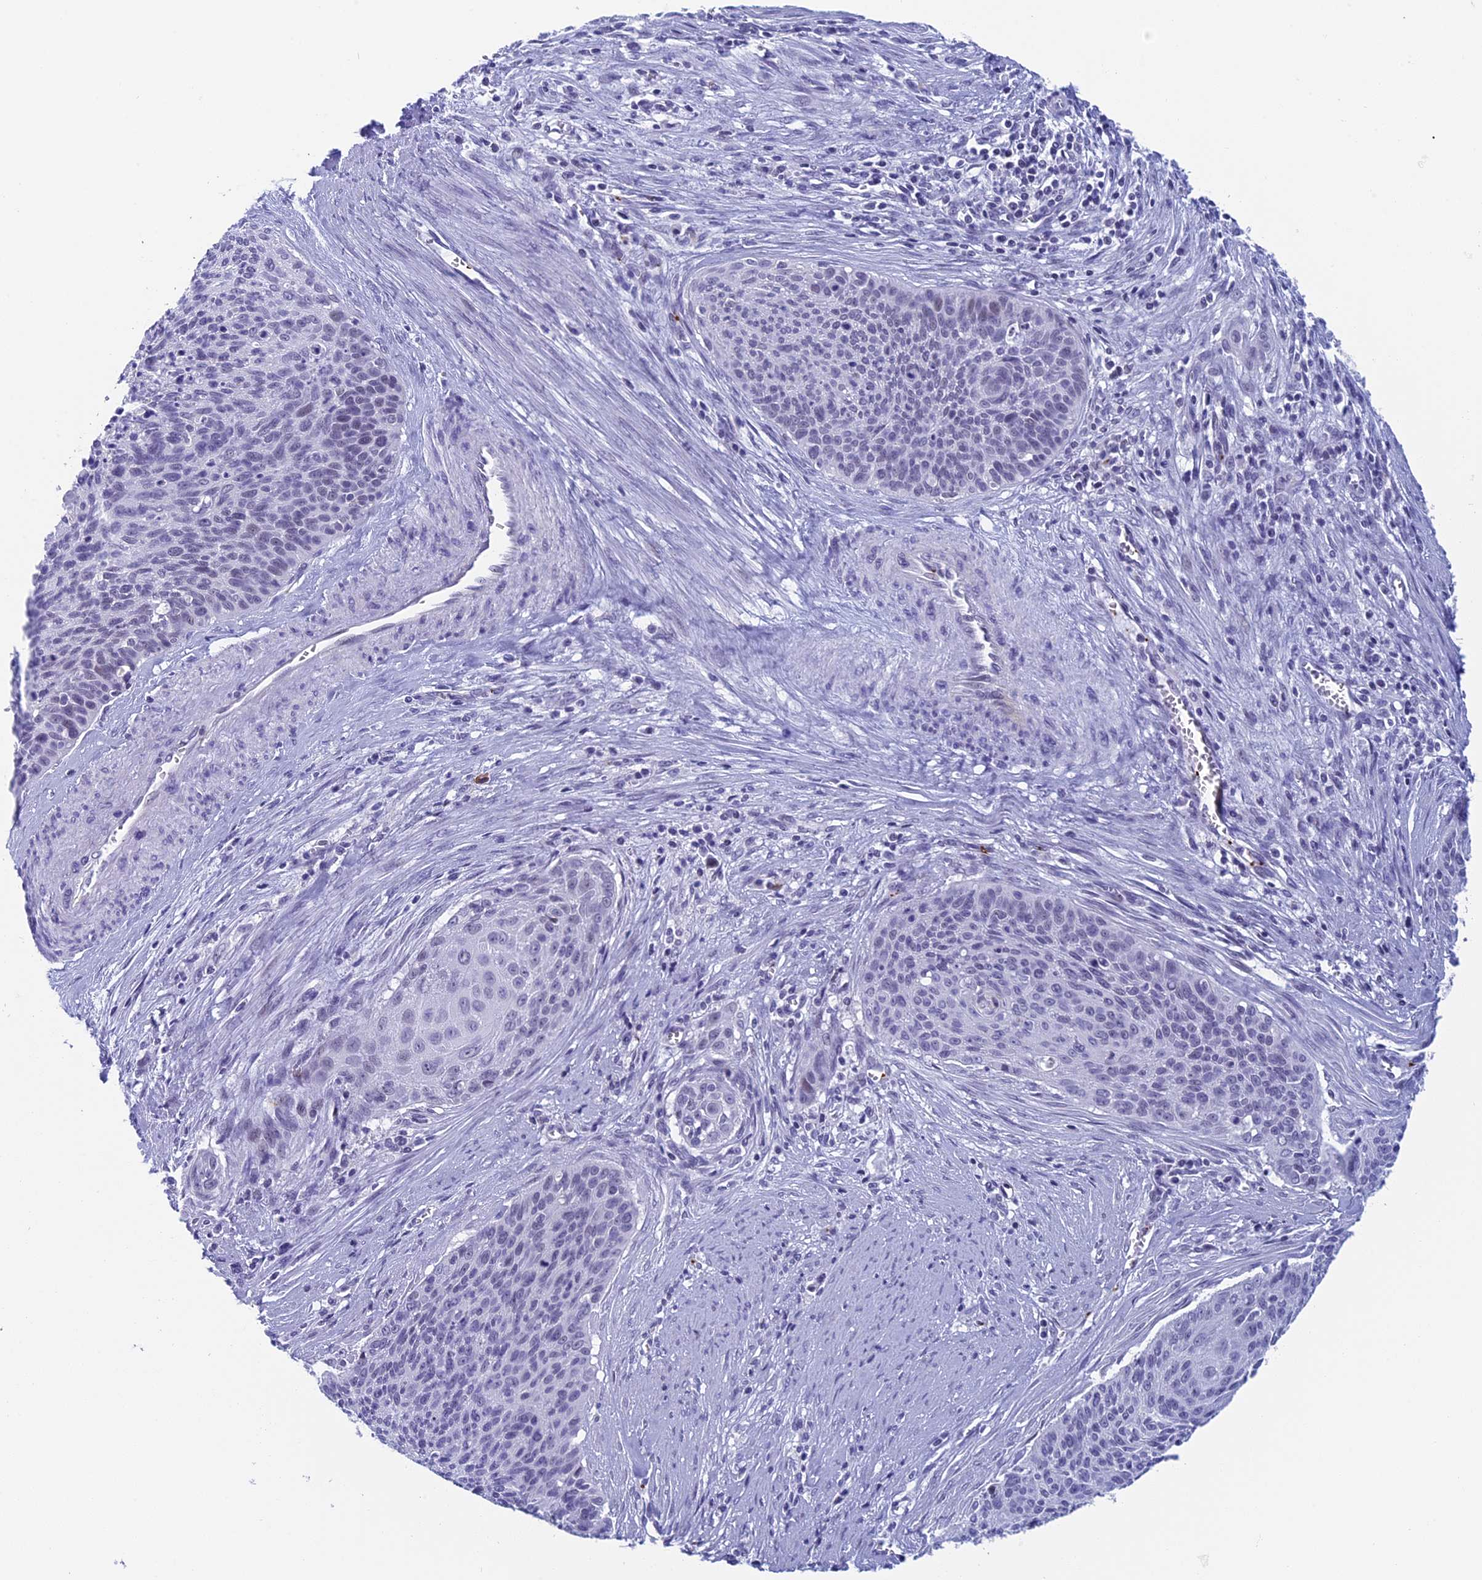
{"staining": {"intensity": "negative", "quantity": "none", "location": "none"}, "tissue": "cervical cancer", "cell_type": "Tumor cells", "image_type": "cancer", "snomed": [{"axis": "morphology", "description": "Squamous cell carcinoma, NOS"}, {"axis": "topography", "description": "Cervix"}], "caption": "Squamous cell carcinoma (cervical) stained for a protein using IHC demonstrates no staining tumor cells.", "gene": "AIFM2", "patient": {"sex": "female", "age": 55}}